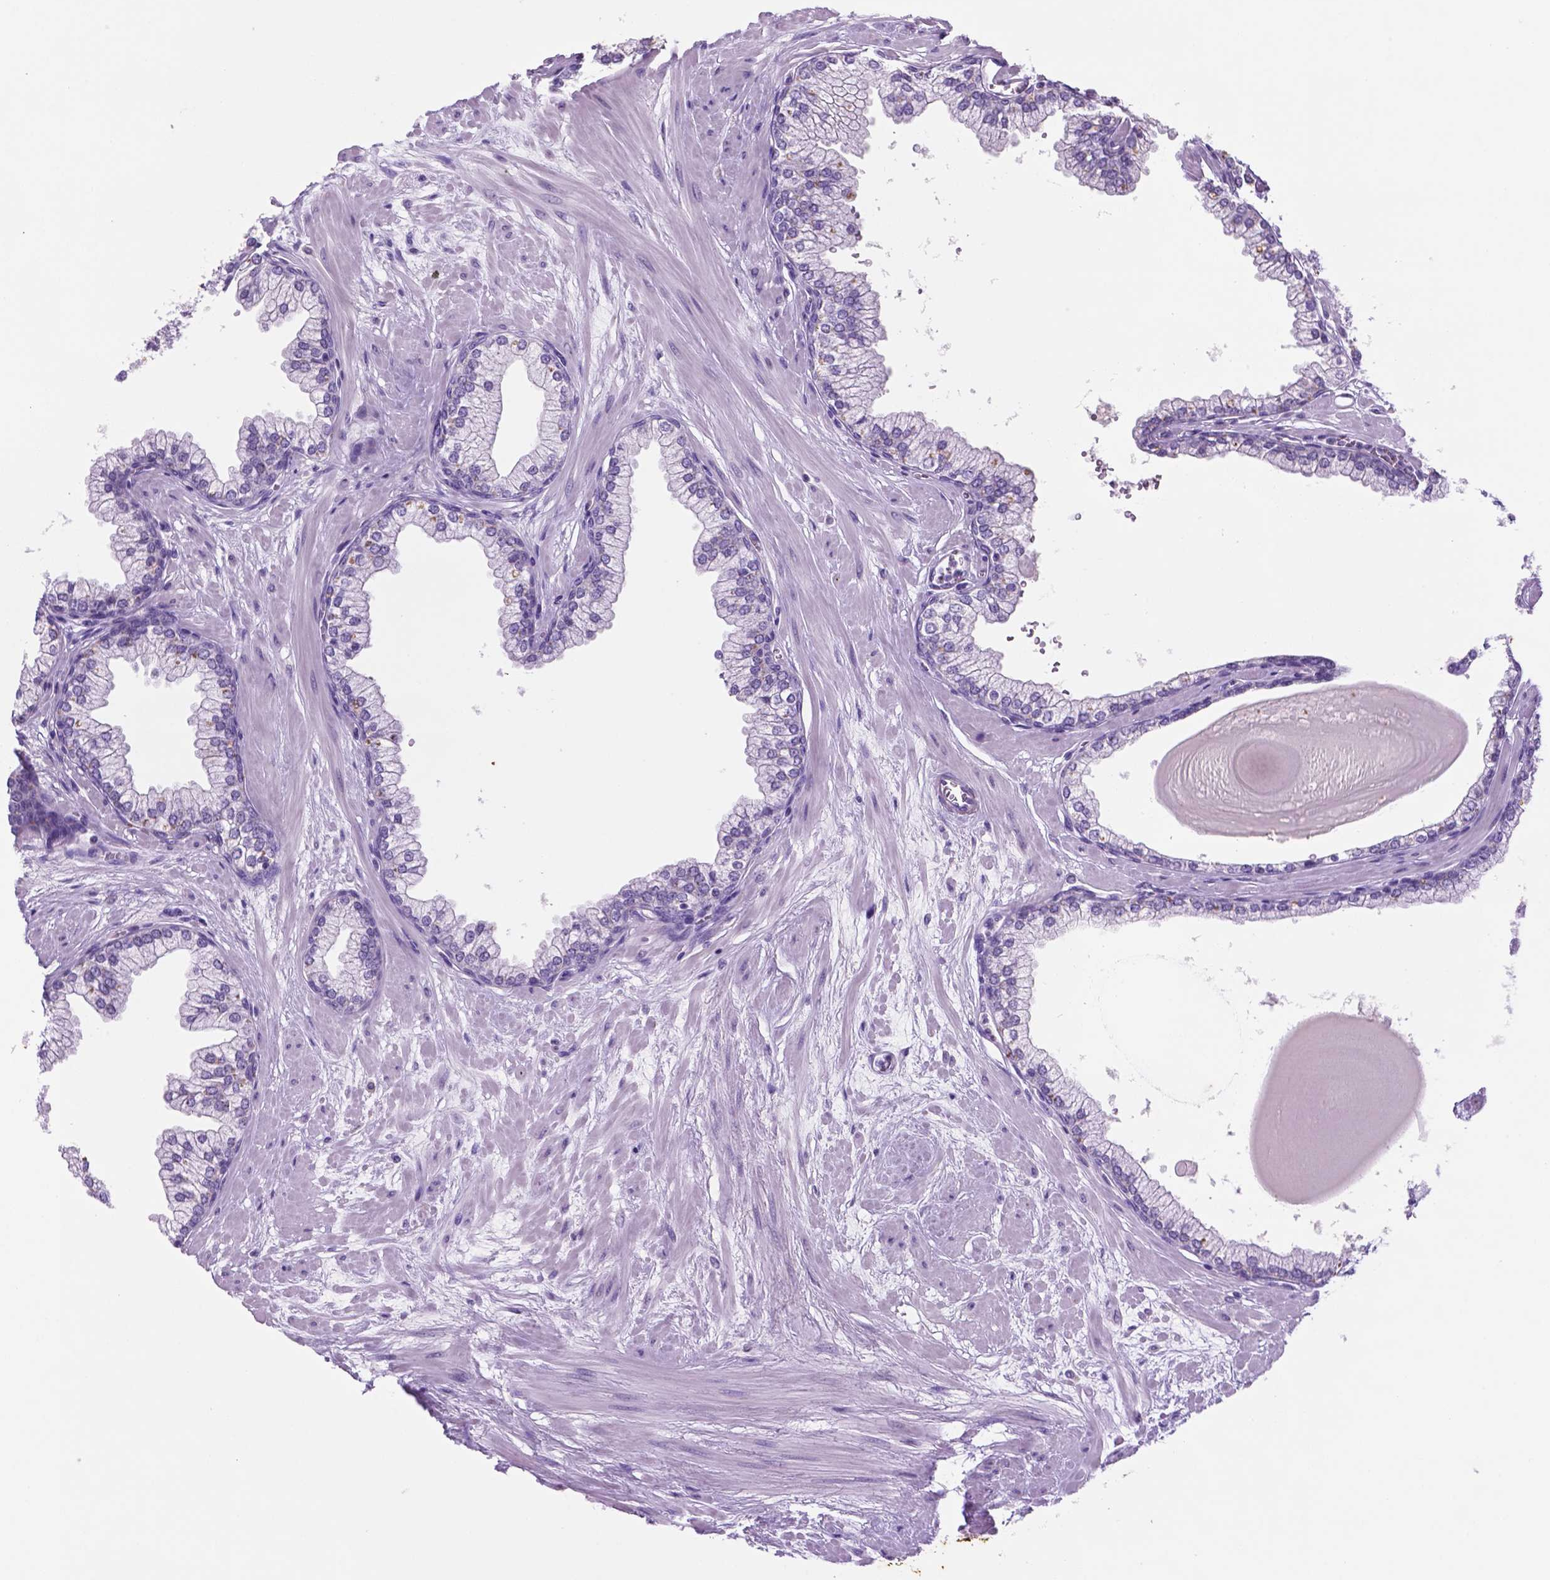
{"staining": {"intensity": "negative", "quantity": "none", "location": "none"}, "tissue": "prostate", "cell_type": "Glandular cells", "image_type": "normal", "snomed": [{"axis": "morphology", "description": "Normal tissue, NOS"}, {"axis": "topography", "description": "Prostate"}, {"axis": "topography", "description": "Peripheral nerve tissue"}], "caption": "A photomicrograph of human prostate is negative for staining in glandular cells.", "gene": "C18orf21", "patient": {"sex": "male", "age": 61}}